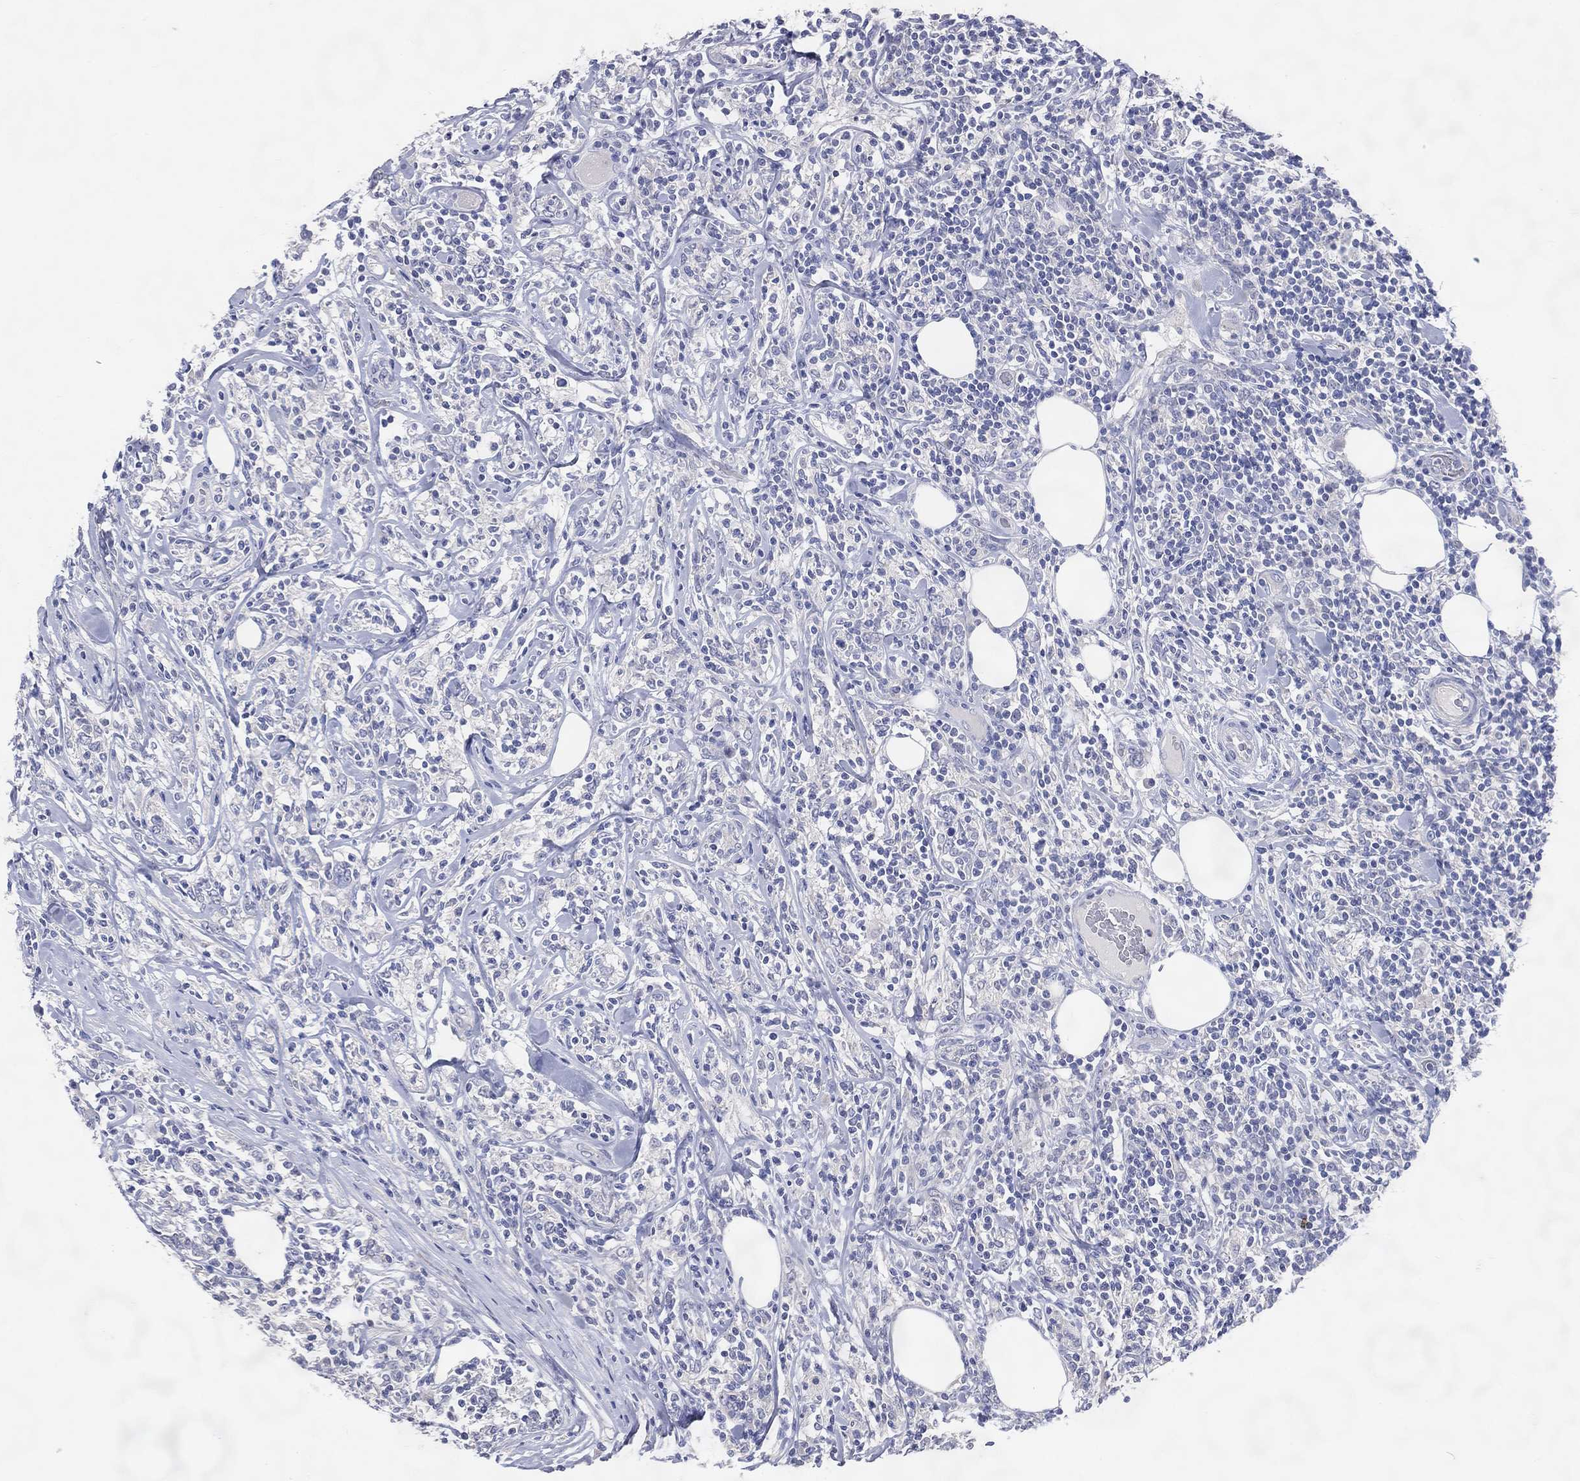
{"staining": {"intensity": "negative", "quantity": "none", "location": "none"}, "tissue": "lymphoma", "cell_type": "Tumor cells", "image_type": "cancer", "snomed": [{"axis": "morphology", "description": "Malignant lymphoma, non-Hodgkin's type, High grade"}, {"axis": "topography", "description": "Lymph node"}], "caption": "Protein analysis of lymphoma shows no significant staining in tumor cells.", "gene": "DNAH6", "patient": {"sex": "female", "age": 84}}